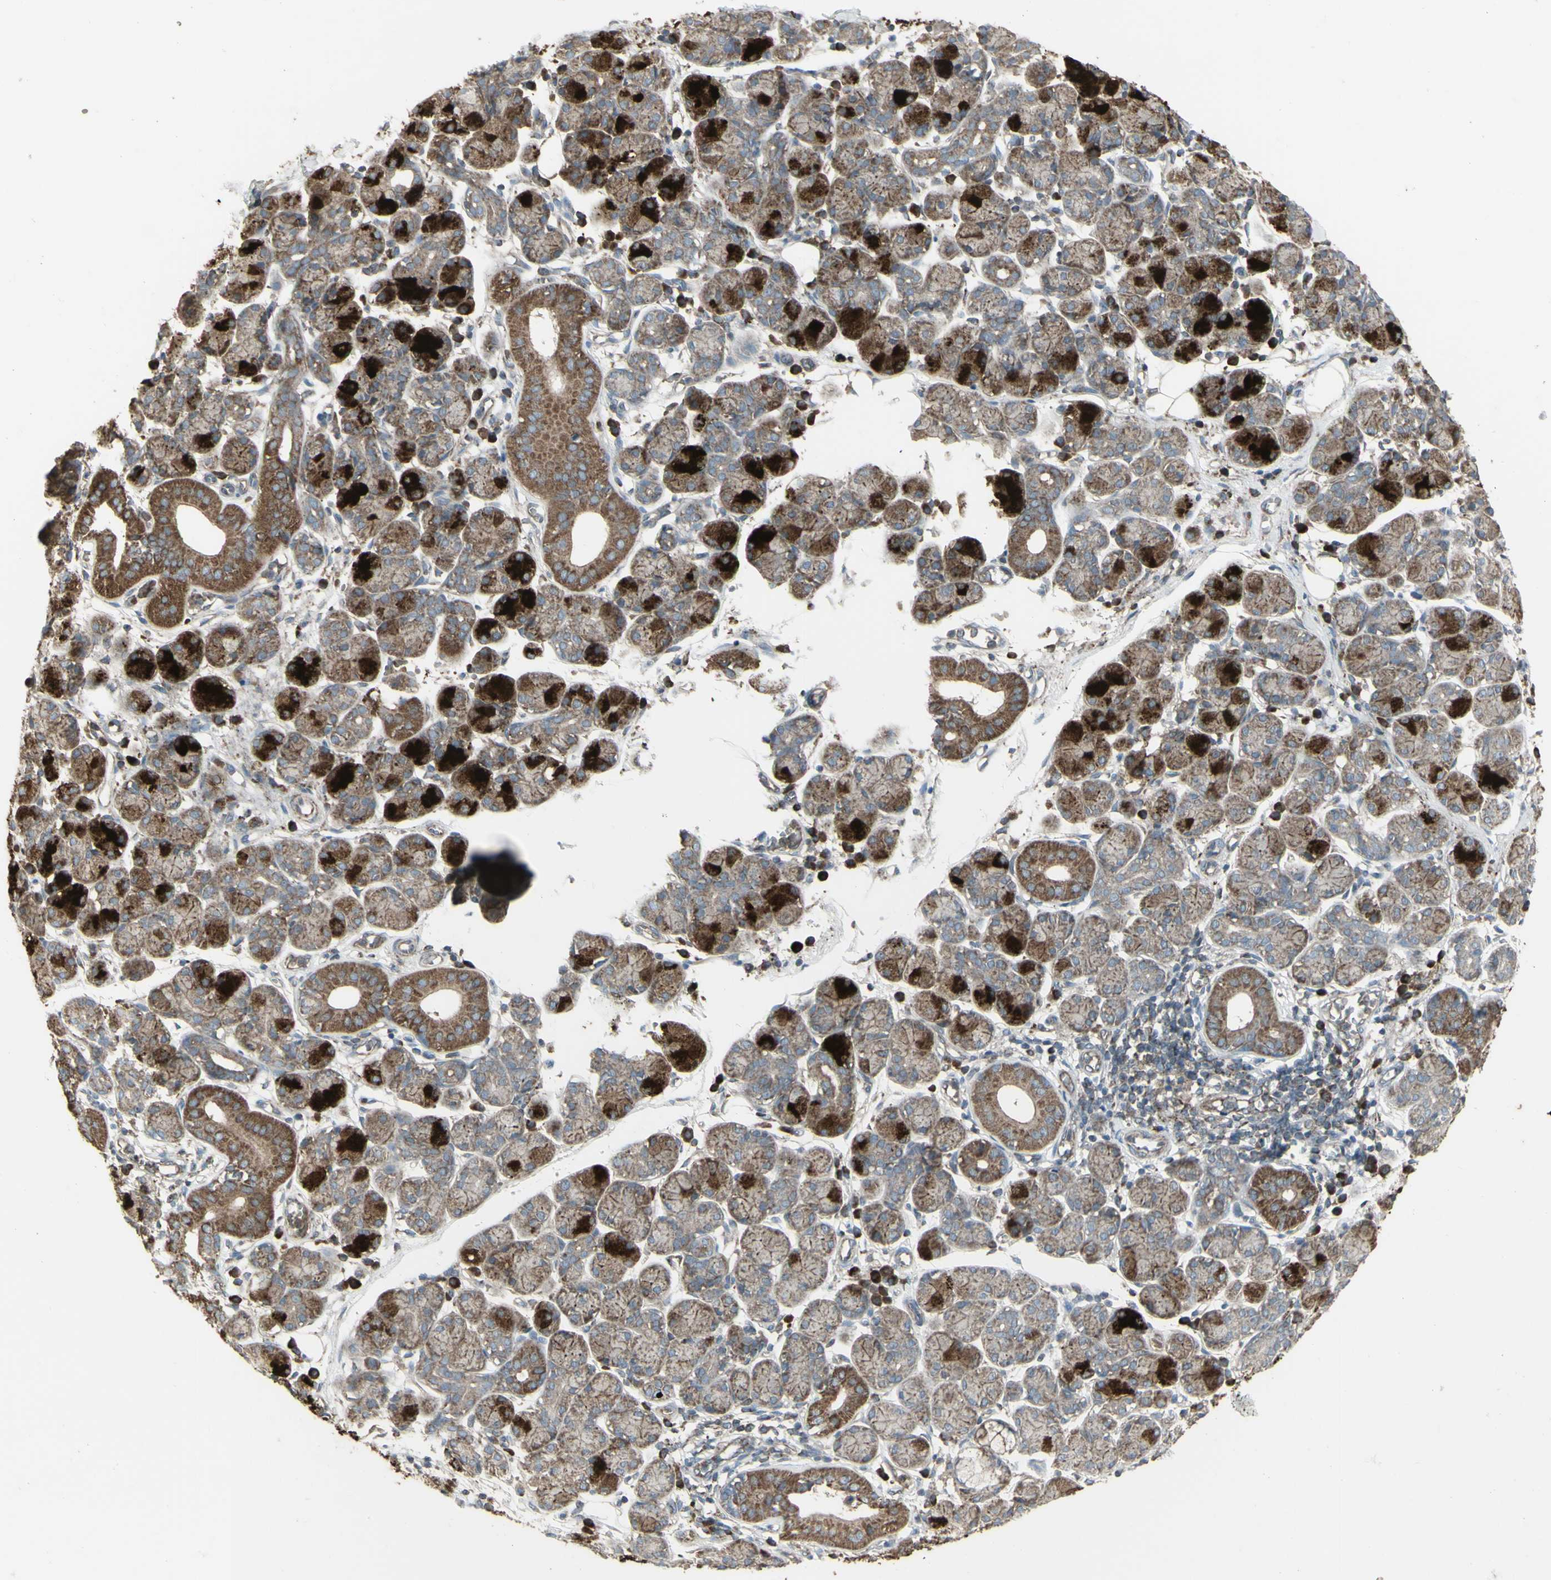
{"staining": {"intensity": "strong", "quantity": ">75%", "location": "cytoplasmic/membranous"}, "tissue": "salivary gland", "cell_type": "Glandular cells", "image_type": "normal", "snomed": [{"axis": "morphology", "description": "Normal tissue, NOS"}, {"axis": "morphology", "description": "Inflammation, NOS"}, {"axis": "topography", "description": "Lymph node"}, {"axis": "topography", "description": "Salivary gland"}], "caption": "Immunohistochemistry staining of normal salivary gland, which reveals high levels of strong cytoplasmic/membranous expression in approximately >75% of glandular cells indicating strong cytoplasmic/membranous protein positivity. The staining was performed using DAB (brown) for protein detection and nuclei were counterstained in hematoxylin (blue).", "gene": "SHC1", "patient": {"sex": "male", "age": 3}}